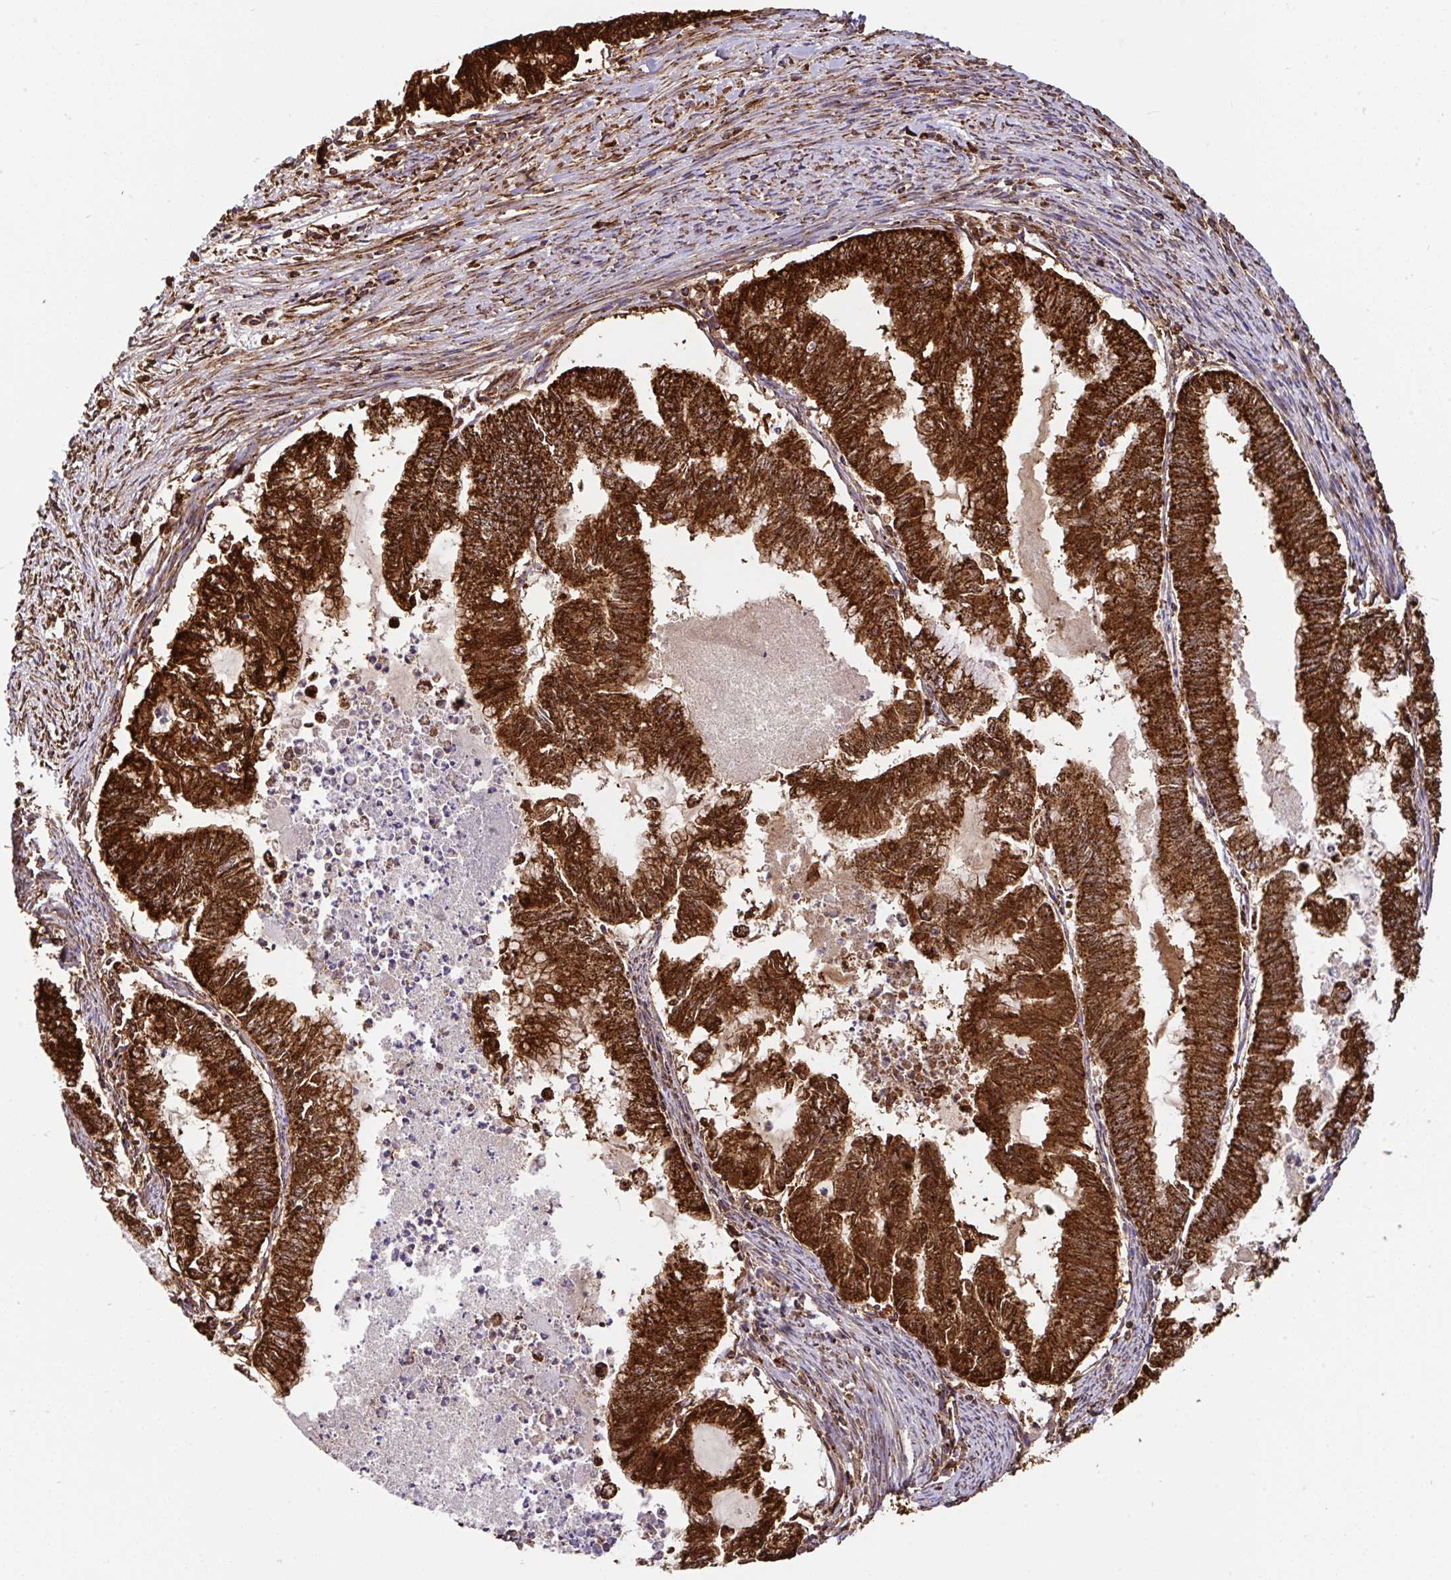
{"staining": {"intensity": "strong", "quantity": ">75%", "location": "cytoplasmic/membranous"}, "tissue": "endometrial cancer", "cell_type": "Tumor cells", "image_type": "cancer", "snomed": [{"axis": "morphology", "description": "Adenocarcinoma, NOS"}, {"axis": "topography", "description": "Endometrium"}], "caption": "Immunohistochemistry of endometrial cancer (adenocarcinoma) reveals high levels of strong cytoplasmic/membranous staining in approximately >75% of tumor cells. The protein is shown in brown color, while the nuclei are stained blue.", "gene": "ANKRD33B", "patient": {"sex": "female", "age": 79}}